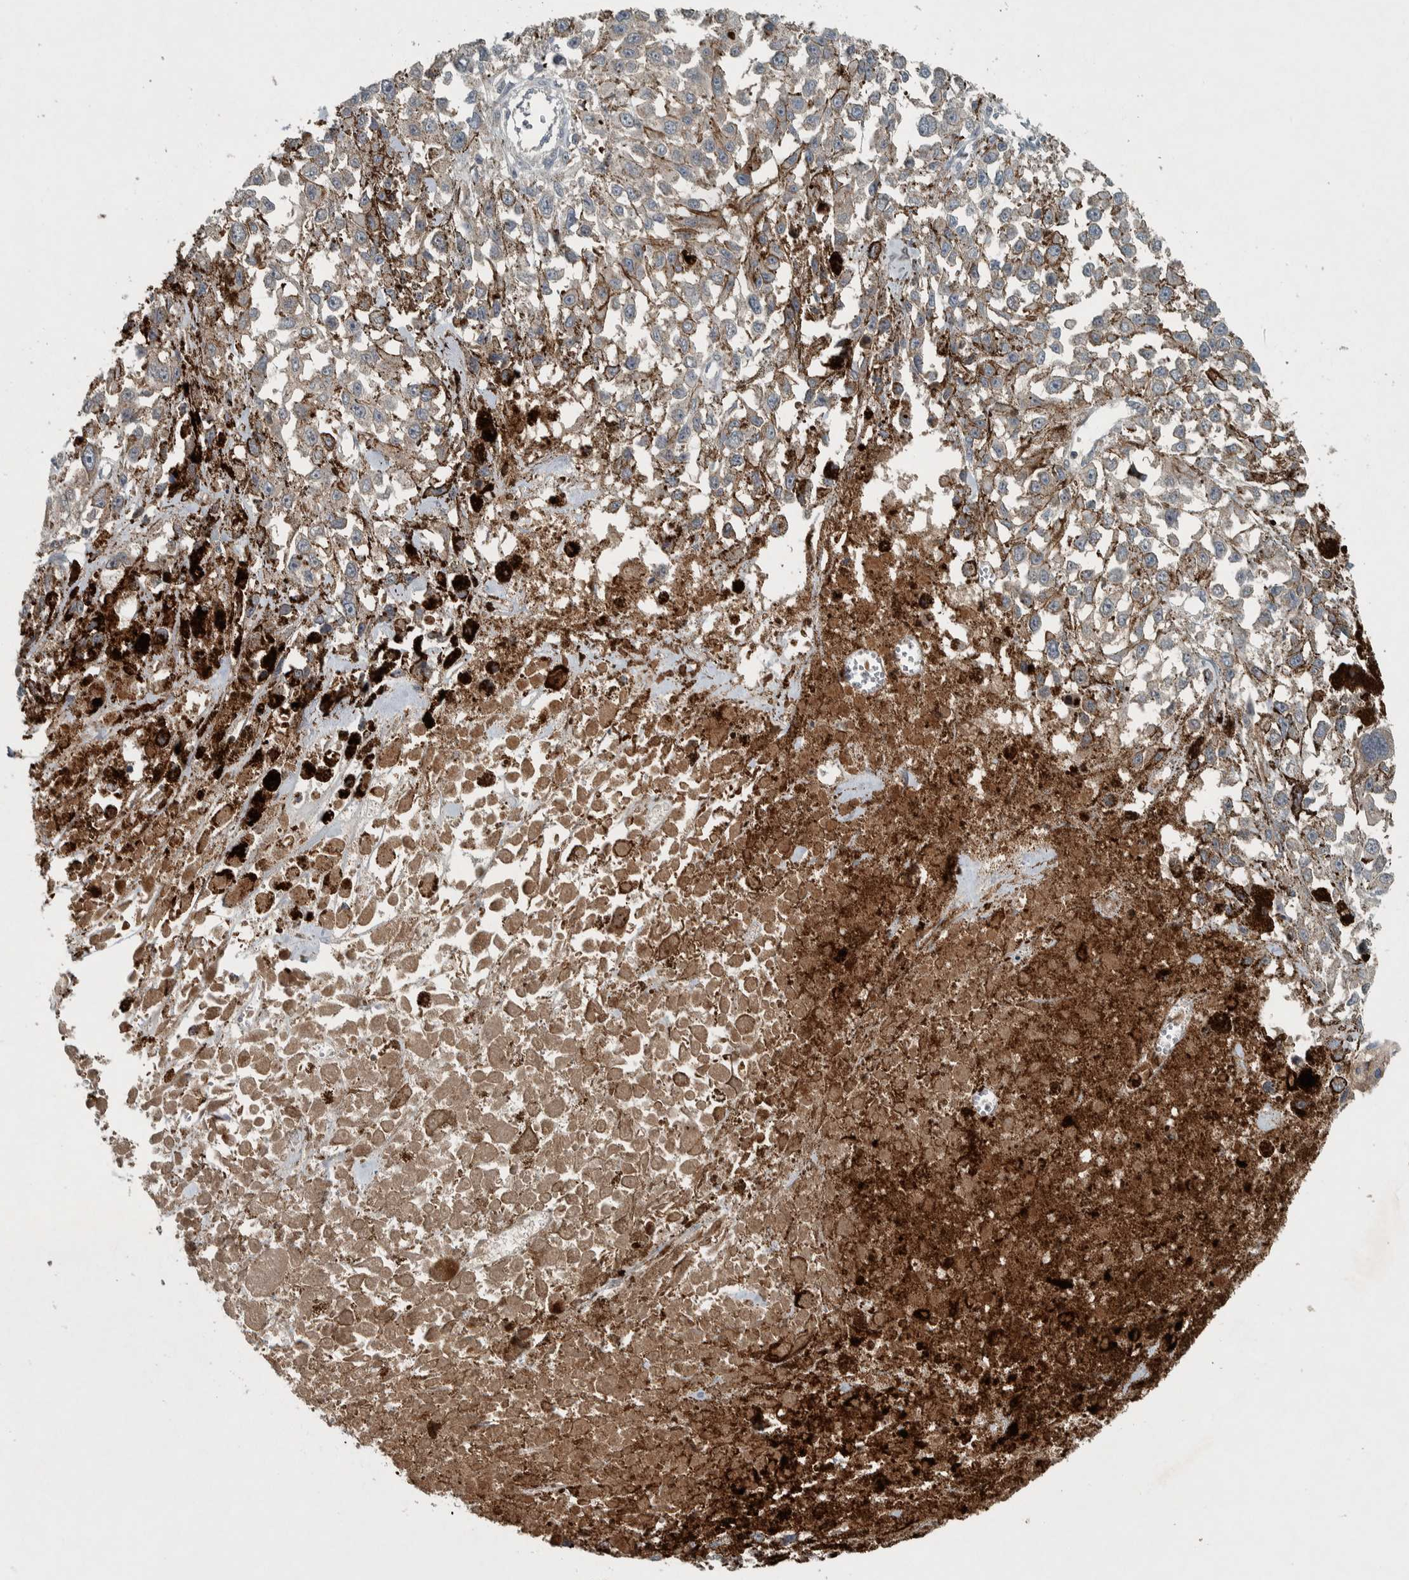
{"staining": {"intensity": "negative", "quantity": "none", "location": "none"}, "tissue": "melanoma", "cell_type": "Tumor cells", "image_type": "cancer", "snomed": [{"axis": "morphology", "description": "Malignant melanoma, Metastatic site"}, {"axis": "topography", "description": "Lymph node"}], "caption": "This image is of malignant melanoma (metastatic site) stained with immunohistochemistry to label a protein in brown with the nuclei are counter-stained blue. There is no positivity in tumor cells.", "gene": "CLCN2", "patient": {"sex": "male", "age": 59}}